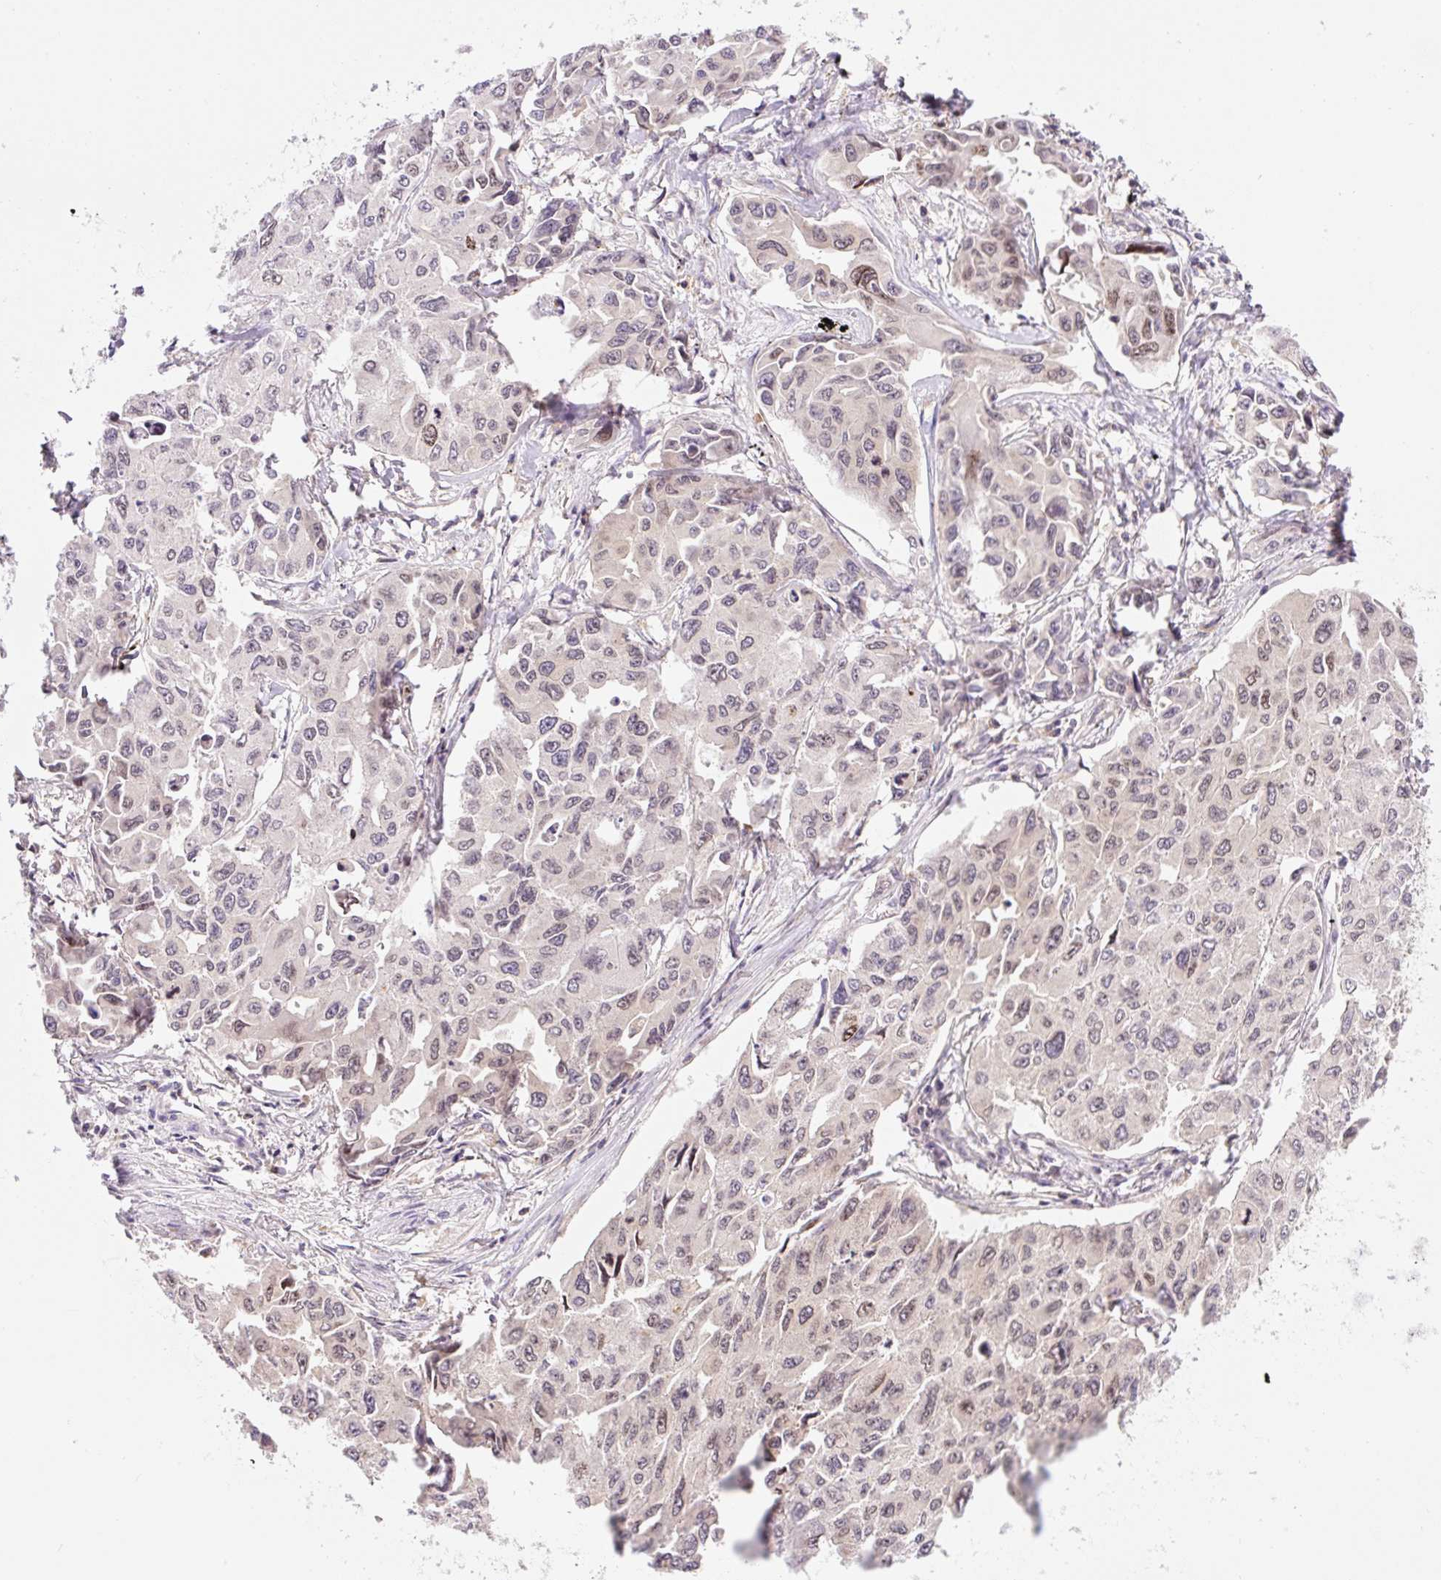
{"staining": {"intensity": "weak", "quantity": "25%-75%", "location": "cytoplasmic/membranous,nuclear"}, "tissue": "lung cancer", "cell_type": "Tumor cells", "image_type": "cancer", "snomed": [{"axis": "morphology", "description": "Adenocarcinoma, NOS"}, {"axis": "topography", "description": "Lung"}], "caption": "Immunohistochemistry (IHC) photomicrograph of neoplastic tissue: human lung cancer stained using immunohistochemistry (IHC) displays low levels of weak protein expression localized specifically in the cytoplasmic/membranous and nuclear of tumor cells, appearing as a cytoplasmic/membranous and nuclear brown color.", "gene": "CARD11", "patient": {"sex": "male", "age": 64}}